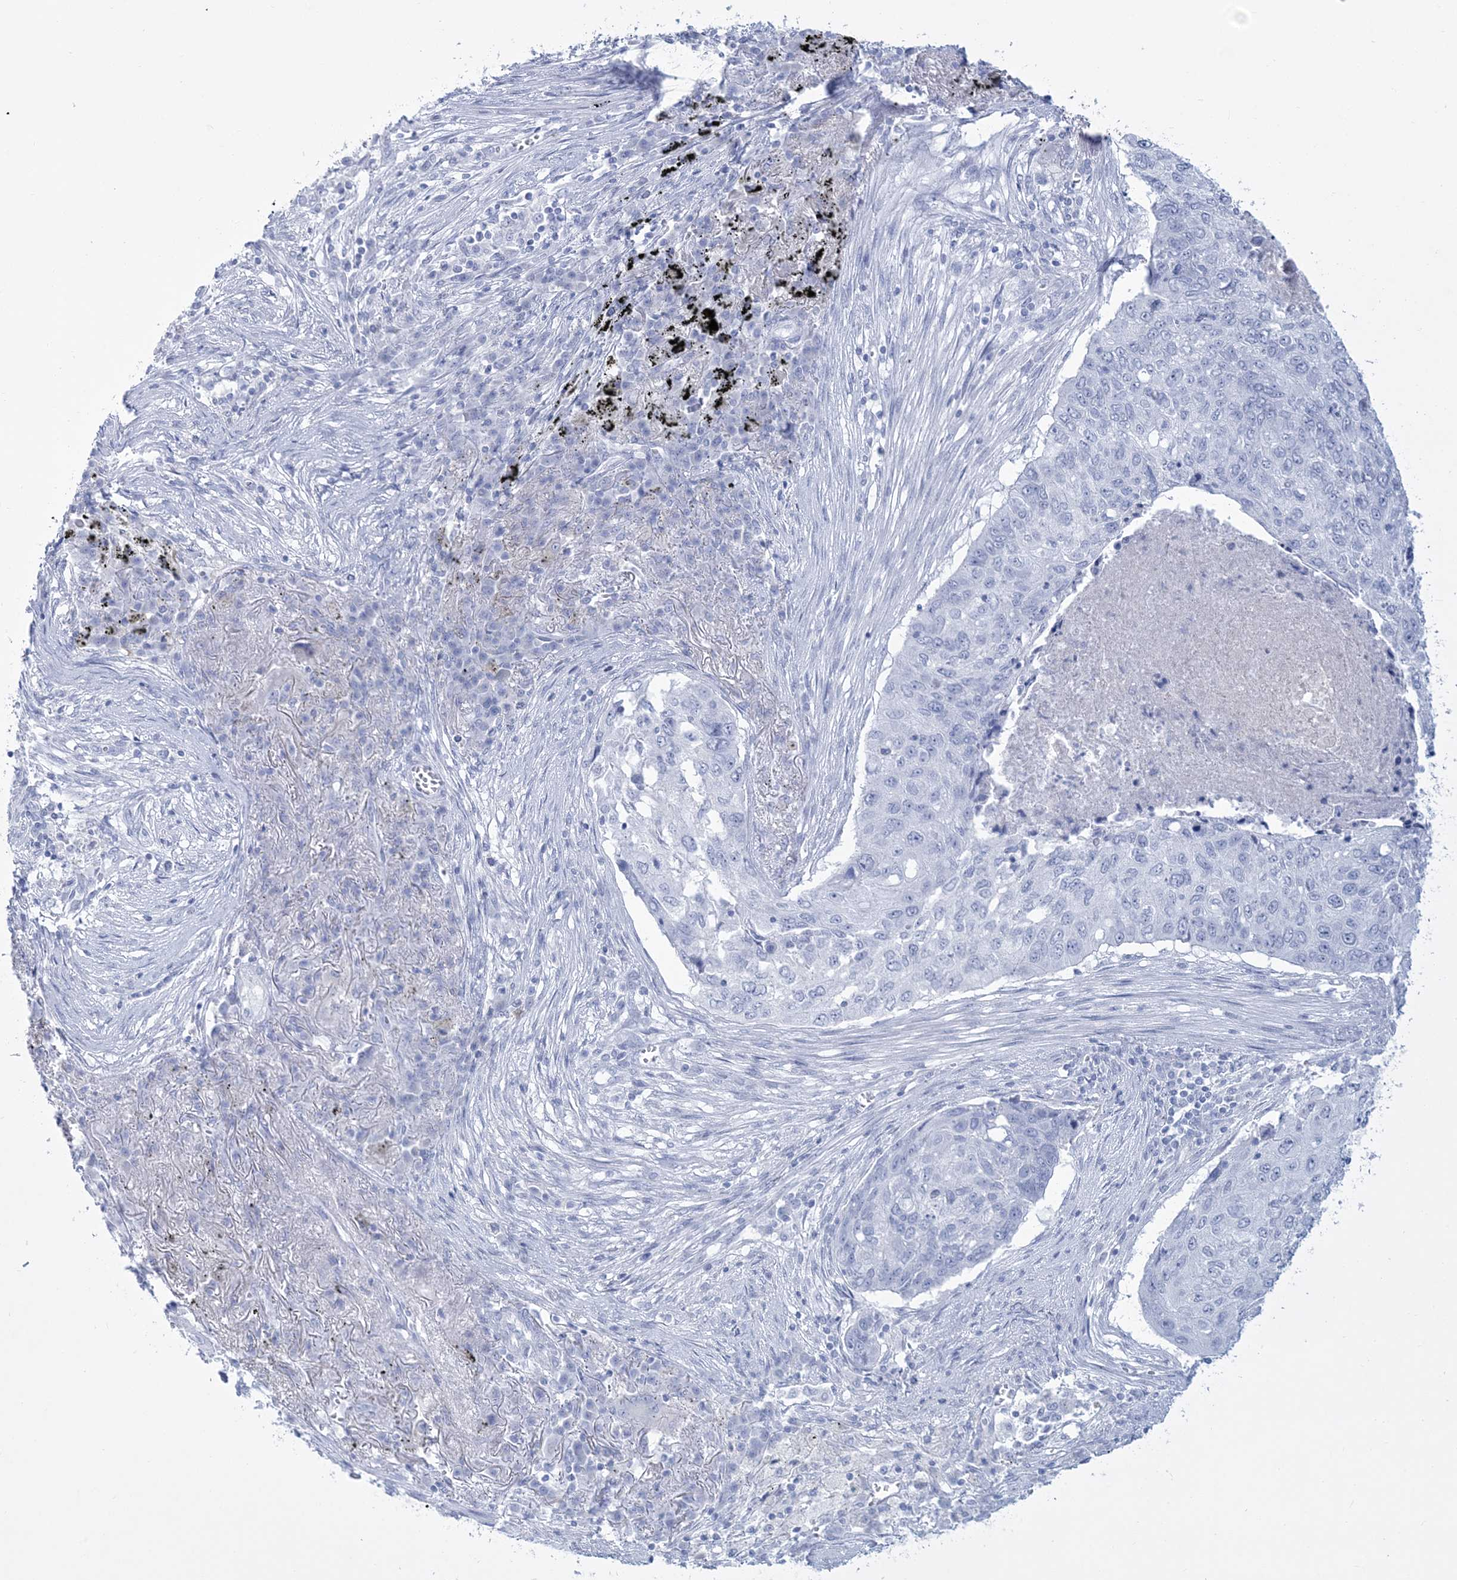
{"staining": {"intensity": "negative", "quantity": "none", "location": "none"}, "tissue": "lung cancer", "cell_type": "Tumor cells", "image_type": "cancer", "snomed": [{"axis": "morphology", "description": "Squamous cell carcinoma, NOS"}, {"axis": "topography", "description": "Lung"}], "caption": "An immunohistochemistry (IHC) histopathology image of squamous cell carcinoma (lung) is shown. There is no staining in tumor cells of squamous cell carcinoma (lung).", "gene": "RBP2", "patient": {"sex": "female", "age": 63}}